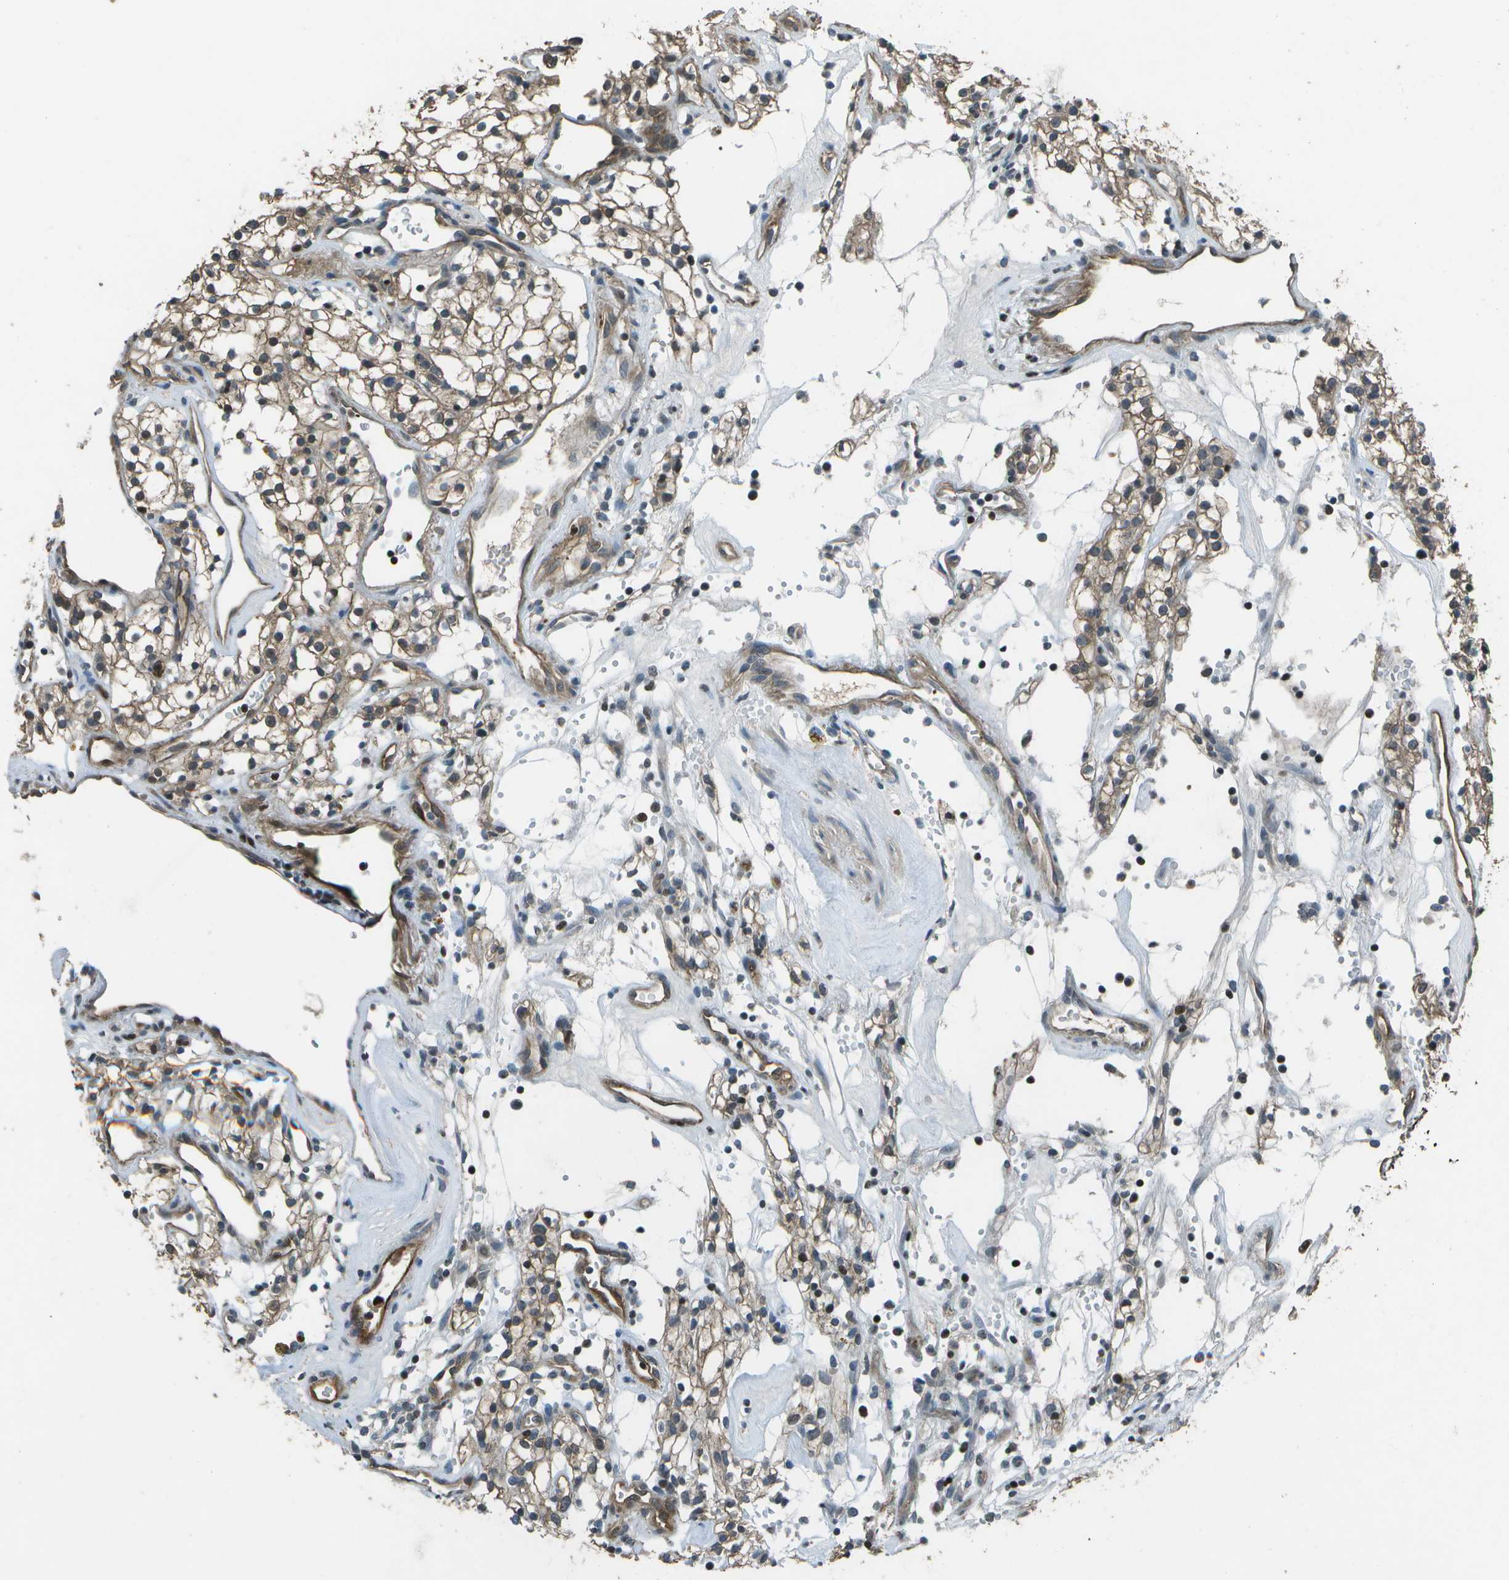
{"staining": {"intensity": "moderate", "quantity": ">75%", "location": "cytoplasmic/membranous"}, "tissue": "renal cancer", "cell_type": "Tumor cells", "image_type": "cancer", "snomed": [{"axis": "morphology", "description": "Adenocarcinoma, NOS"}, {"axis": "topography", "description": "Kidney"}], "caption": "This histopathology image reveals immunohistochemistry (IHC) staining of renal cancer, with medium moderate cytoplasmic/membranous expression in approximately >75% of tumor cells.", "gene": "PDLIM1", "patient": {"sex": "male", "age": 59}}